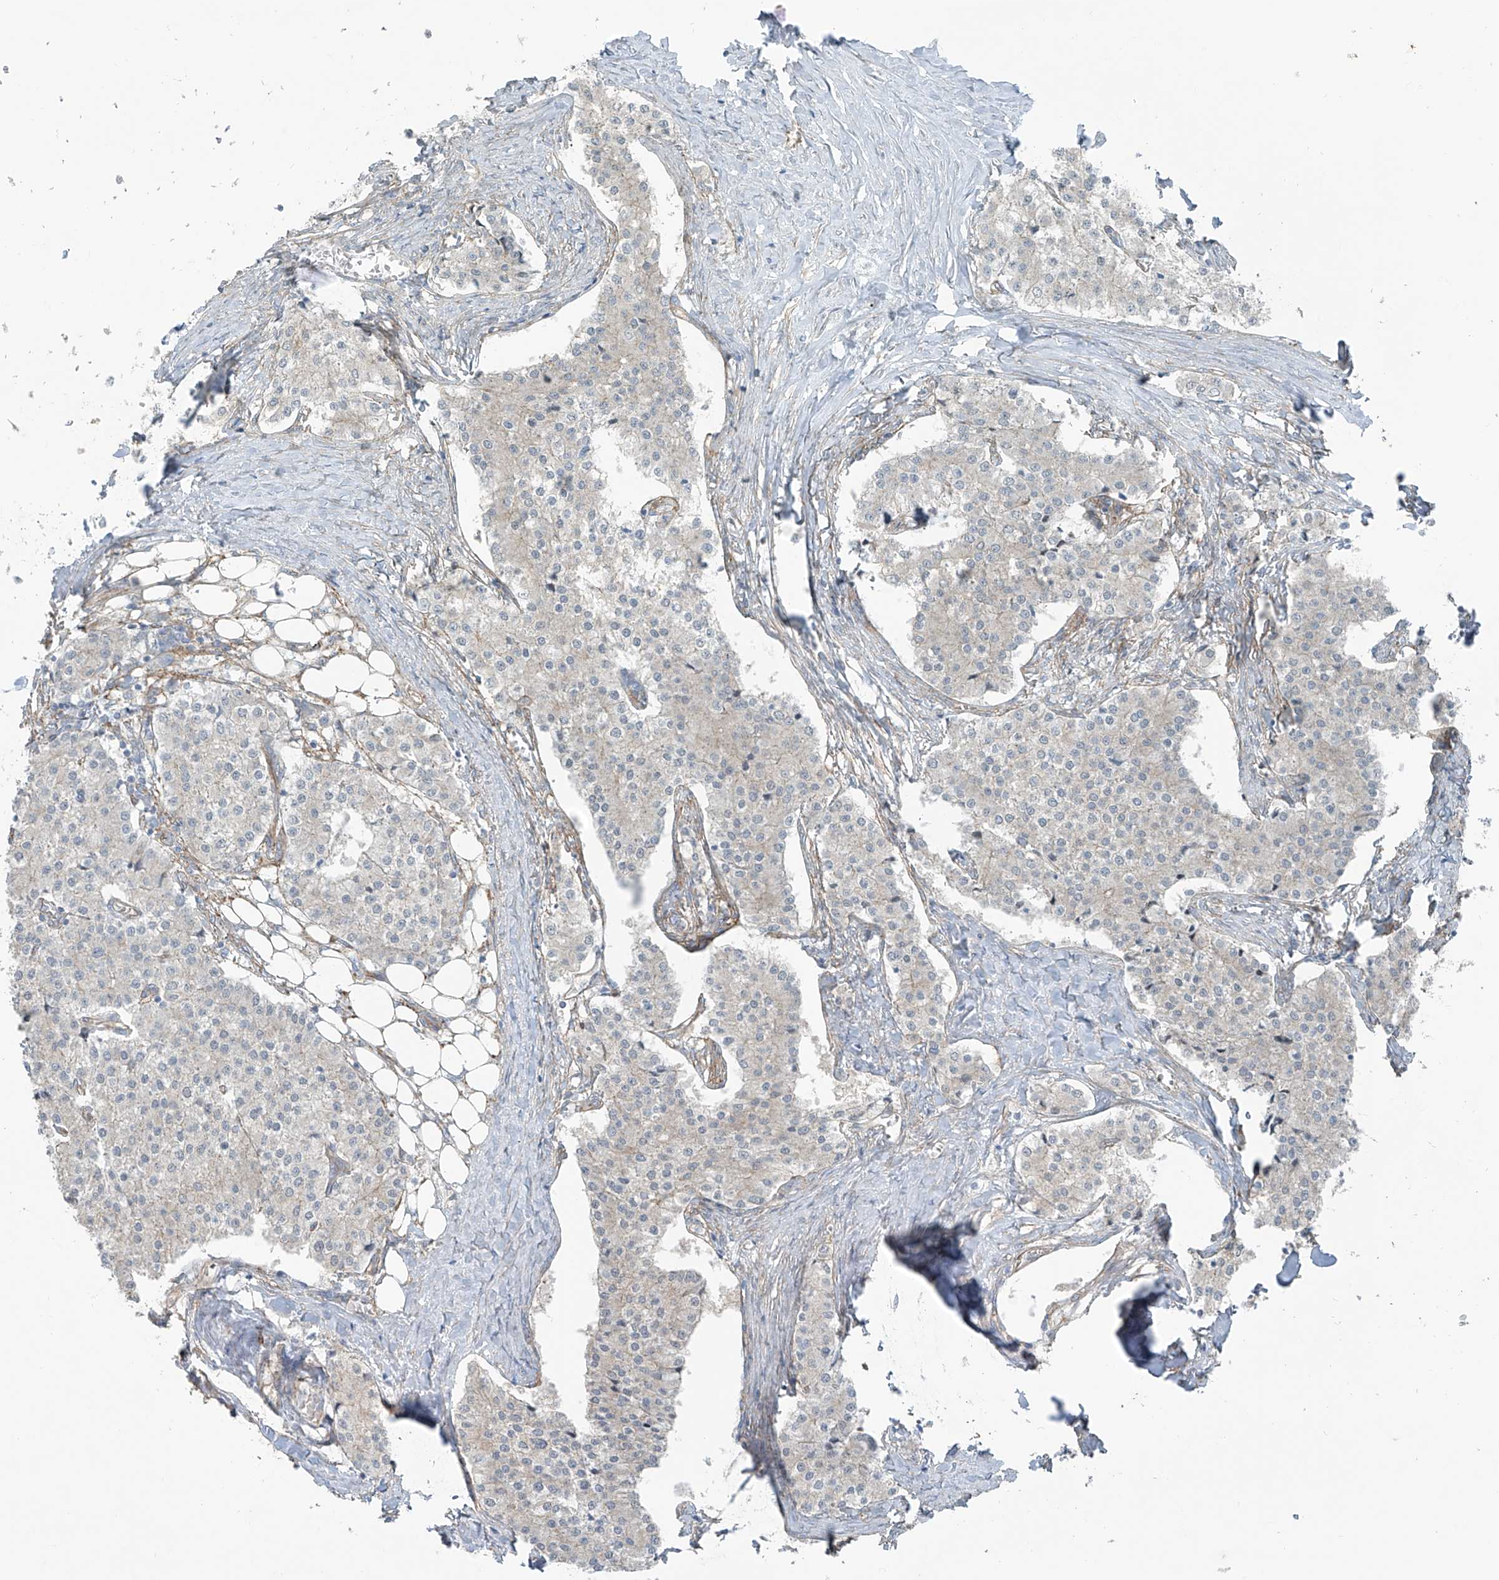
{"staining": {"intensity": "negative", "quantity": "none", "location": "none"}, "tissue": "carcinoid", "cell_type": "Tumor cells", "image_type": "cancer", "snomed": [{"axis": "morphology", "description": "Carcinoid, malignant, NOS"}, {"axis": "topography", "description": "Colon"}], "caption": "Malignant carcinoid was stained to show a protein in brown. There is no significant staining in tumor cells. (Stains: DAB (3,3'-diaminobenzidine) immunohistochemistry (IHC) with hematoxylin counter stain, Microscopy: brightfield microscopy at high magnification).", "gene": "TUBE1", "patient": {"sex": "female", "age": 52}}